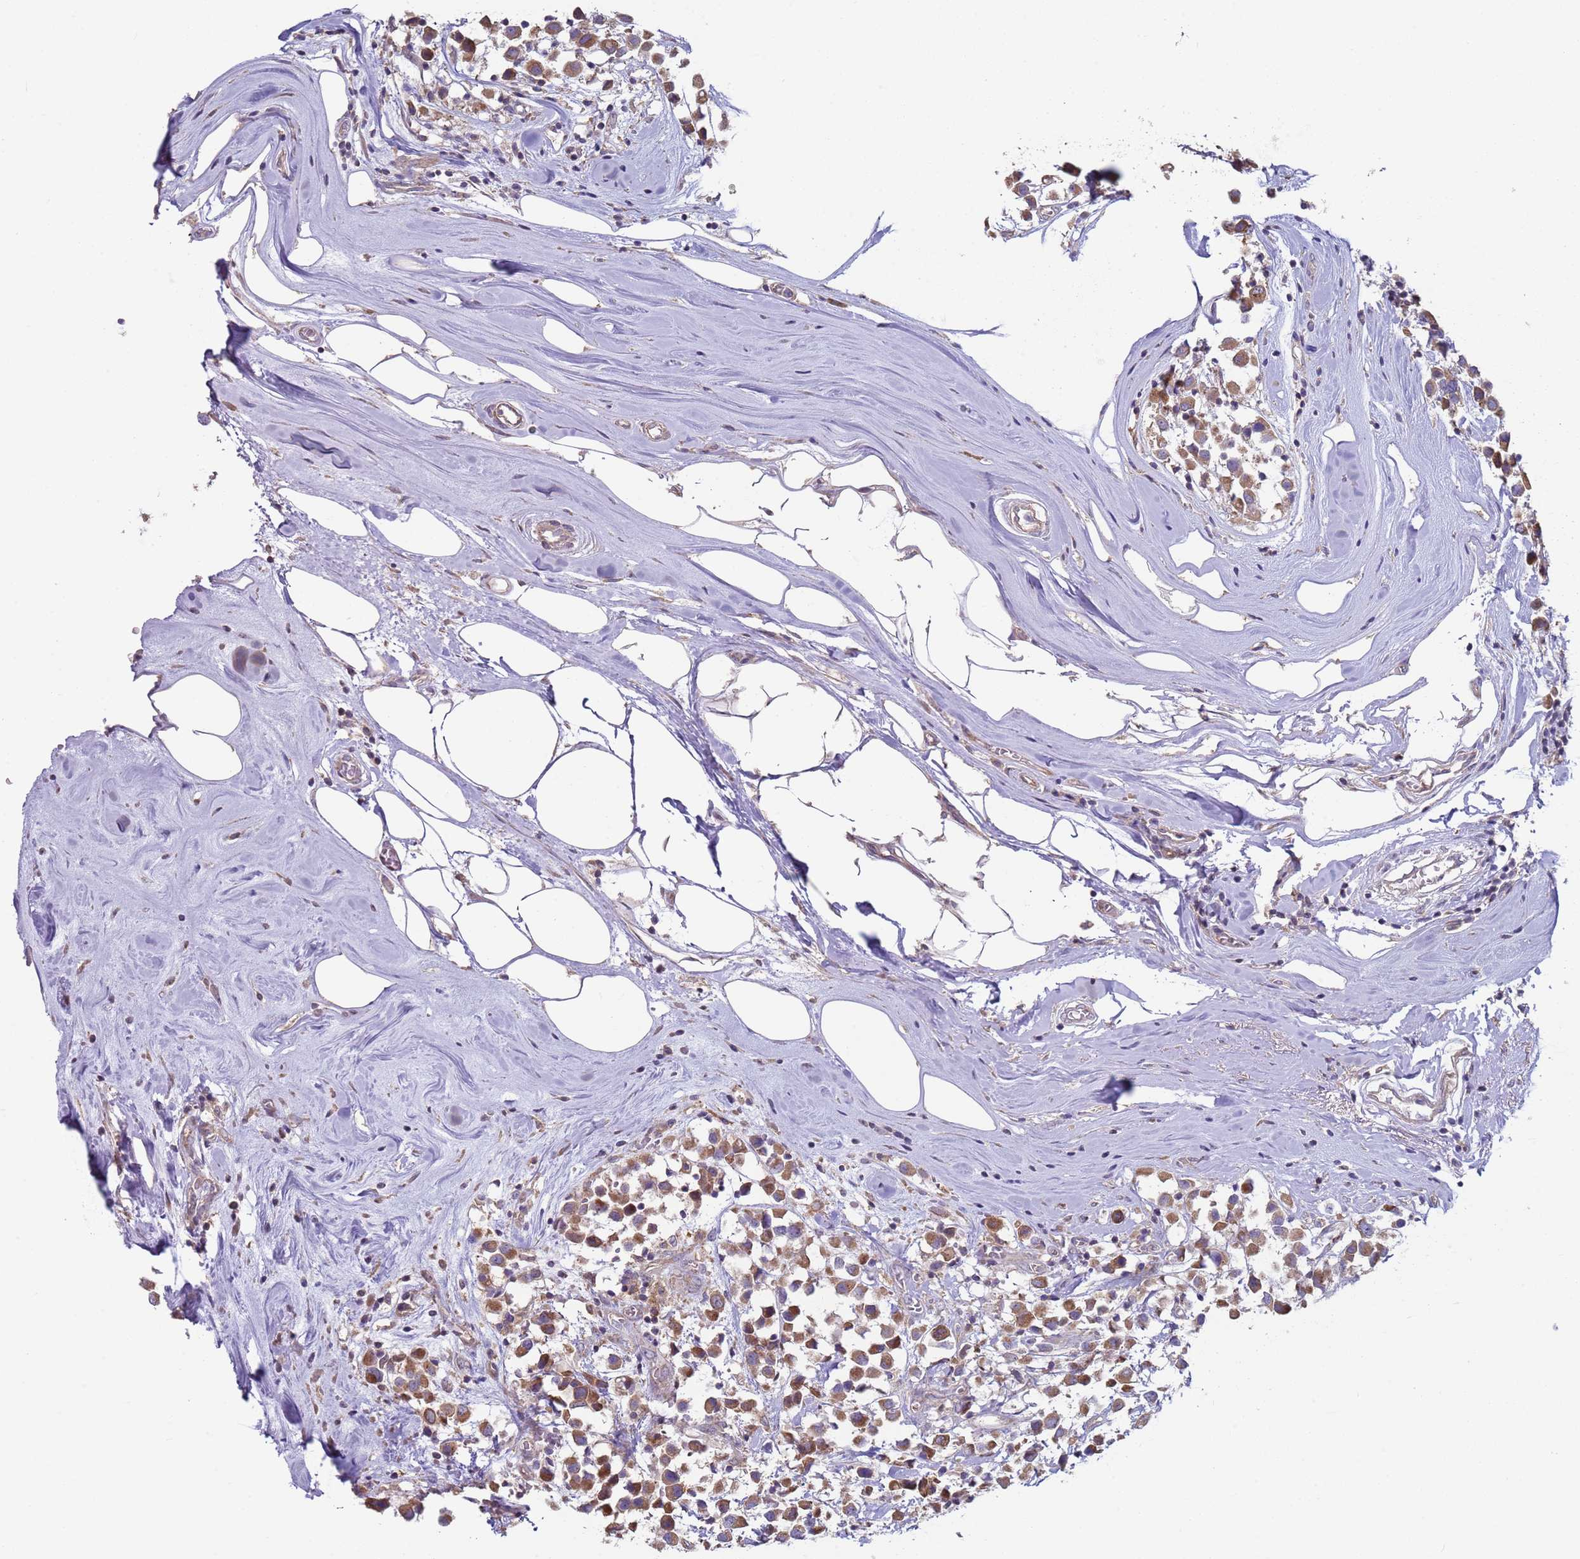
{"staining": {"intensity": "moderate", "quantity": ">75%", "location": "cytoplasmic/membranous"}, "tissue": "breast cancer", "cell_type": "Tumor cells", "image_type": "cancer", "snomed": [{"axis": "morphology", "description": "Duct carcinoma"}, {"axis": "topography", "description": "Breast"}], "caption": "This image displays IHC staining of human breast cancer (intraductal carcinoma), with medium moderate cytoplasmic/membranous staining in approximately >75% of tumor cells.", "gene": "DIP2B", "patient": {"sex": "female", "age": 61}}